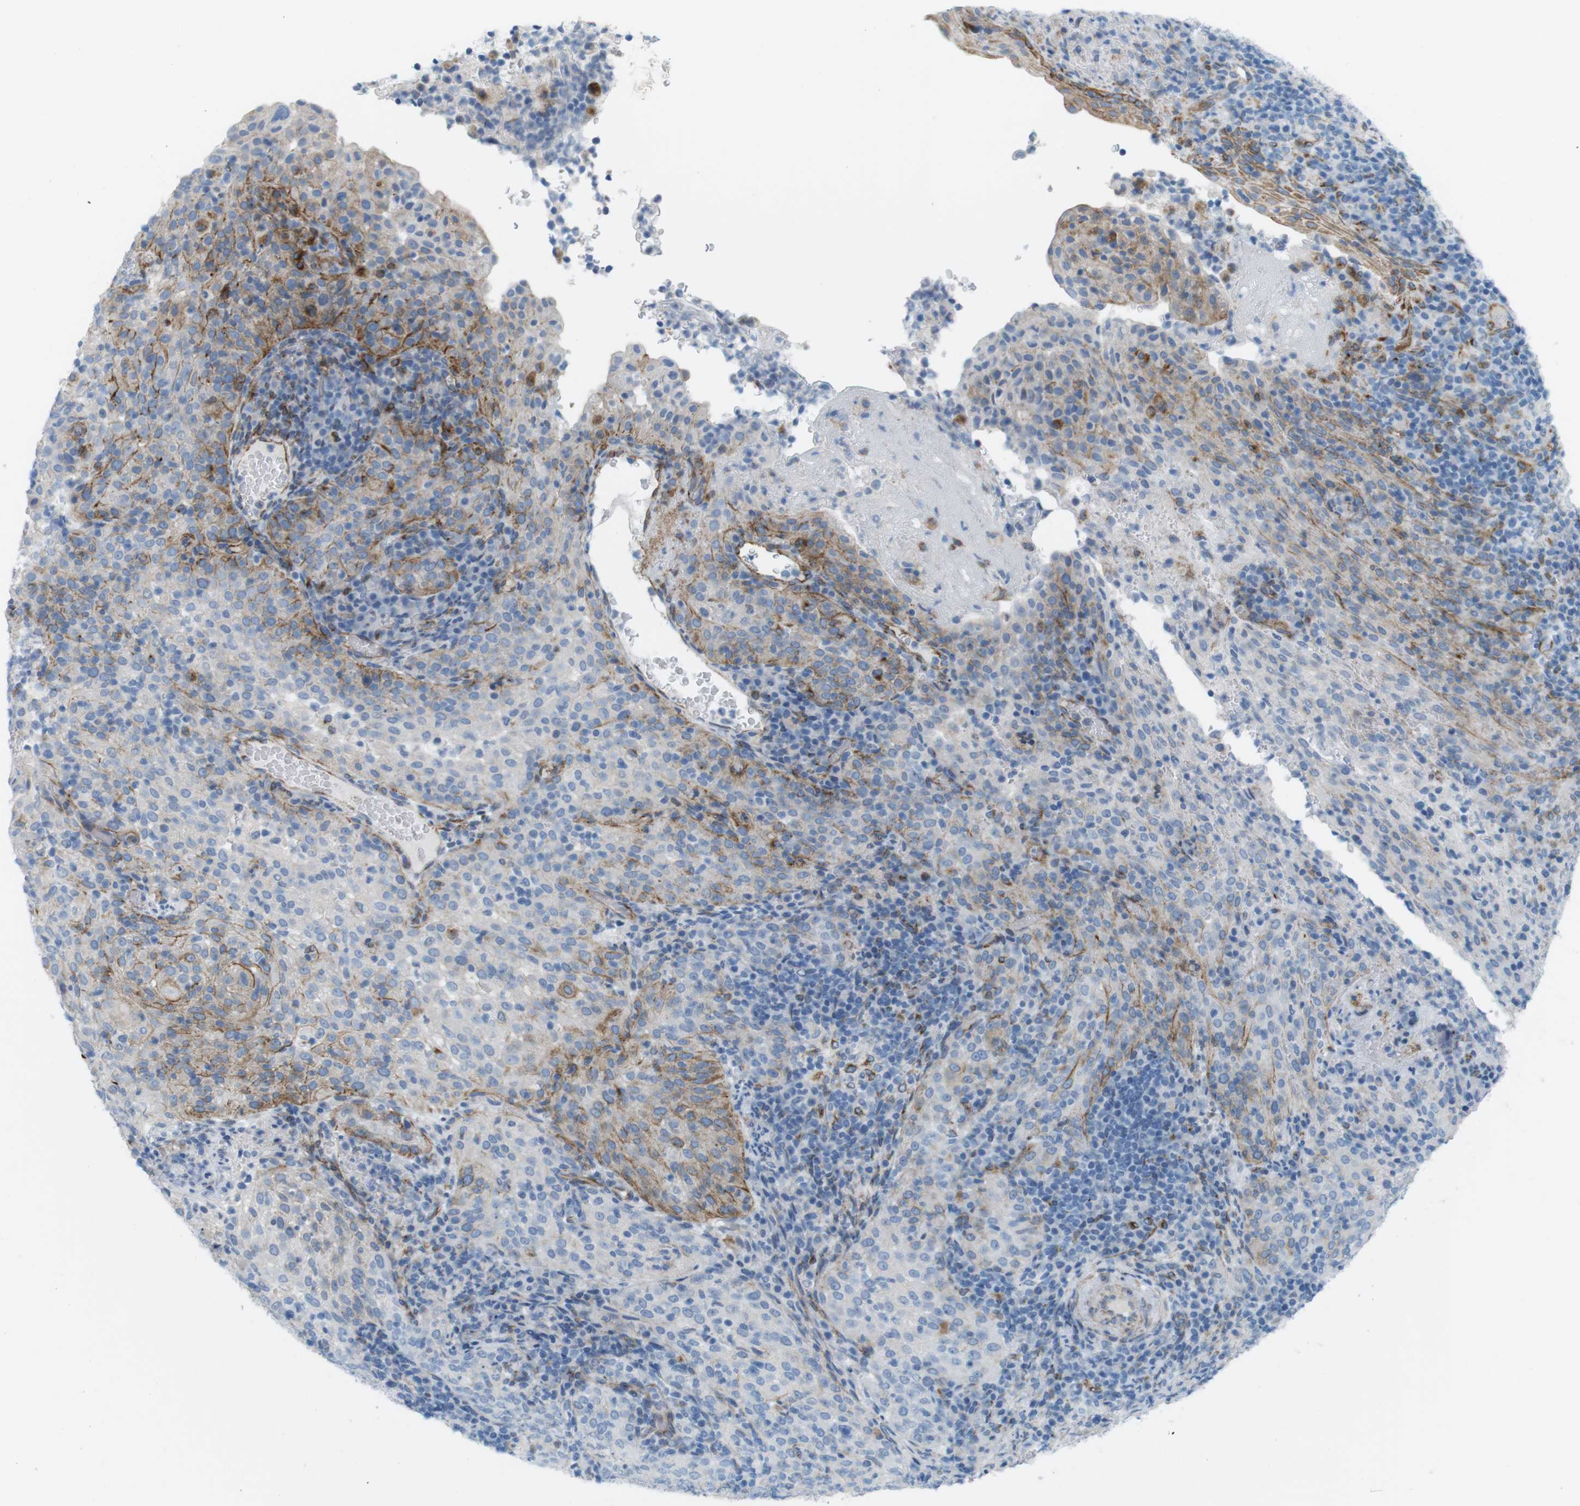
{"staining": {"intensity": "moderate", "quantity": "<25%", "location": "cytoplasmic/membranous"}, "tissue": "cervical cancer", "cell_type": "Tumor cells", "image_type": "cancer", "snomed": [{"axis": "morphology", "description": "Squamous cell carcinoma, NOS"}, {"axis": "topography", "description": "Cervix"}], "caption": "Immunohistochemistry (IHC) of squamous cell carcinoma (cervical) reveals low levels of moderate cytoplasmic/membranous expression in about <25% of tumor cells. Nuclei are stained in blue.", "gene": "MYH9", "patient": {"sex": "female", "age": 51}}